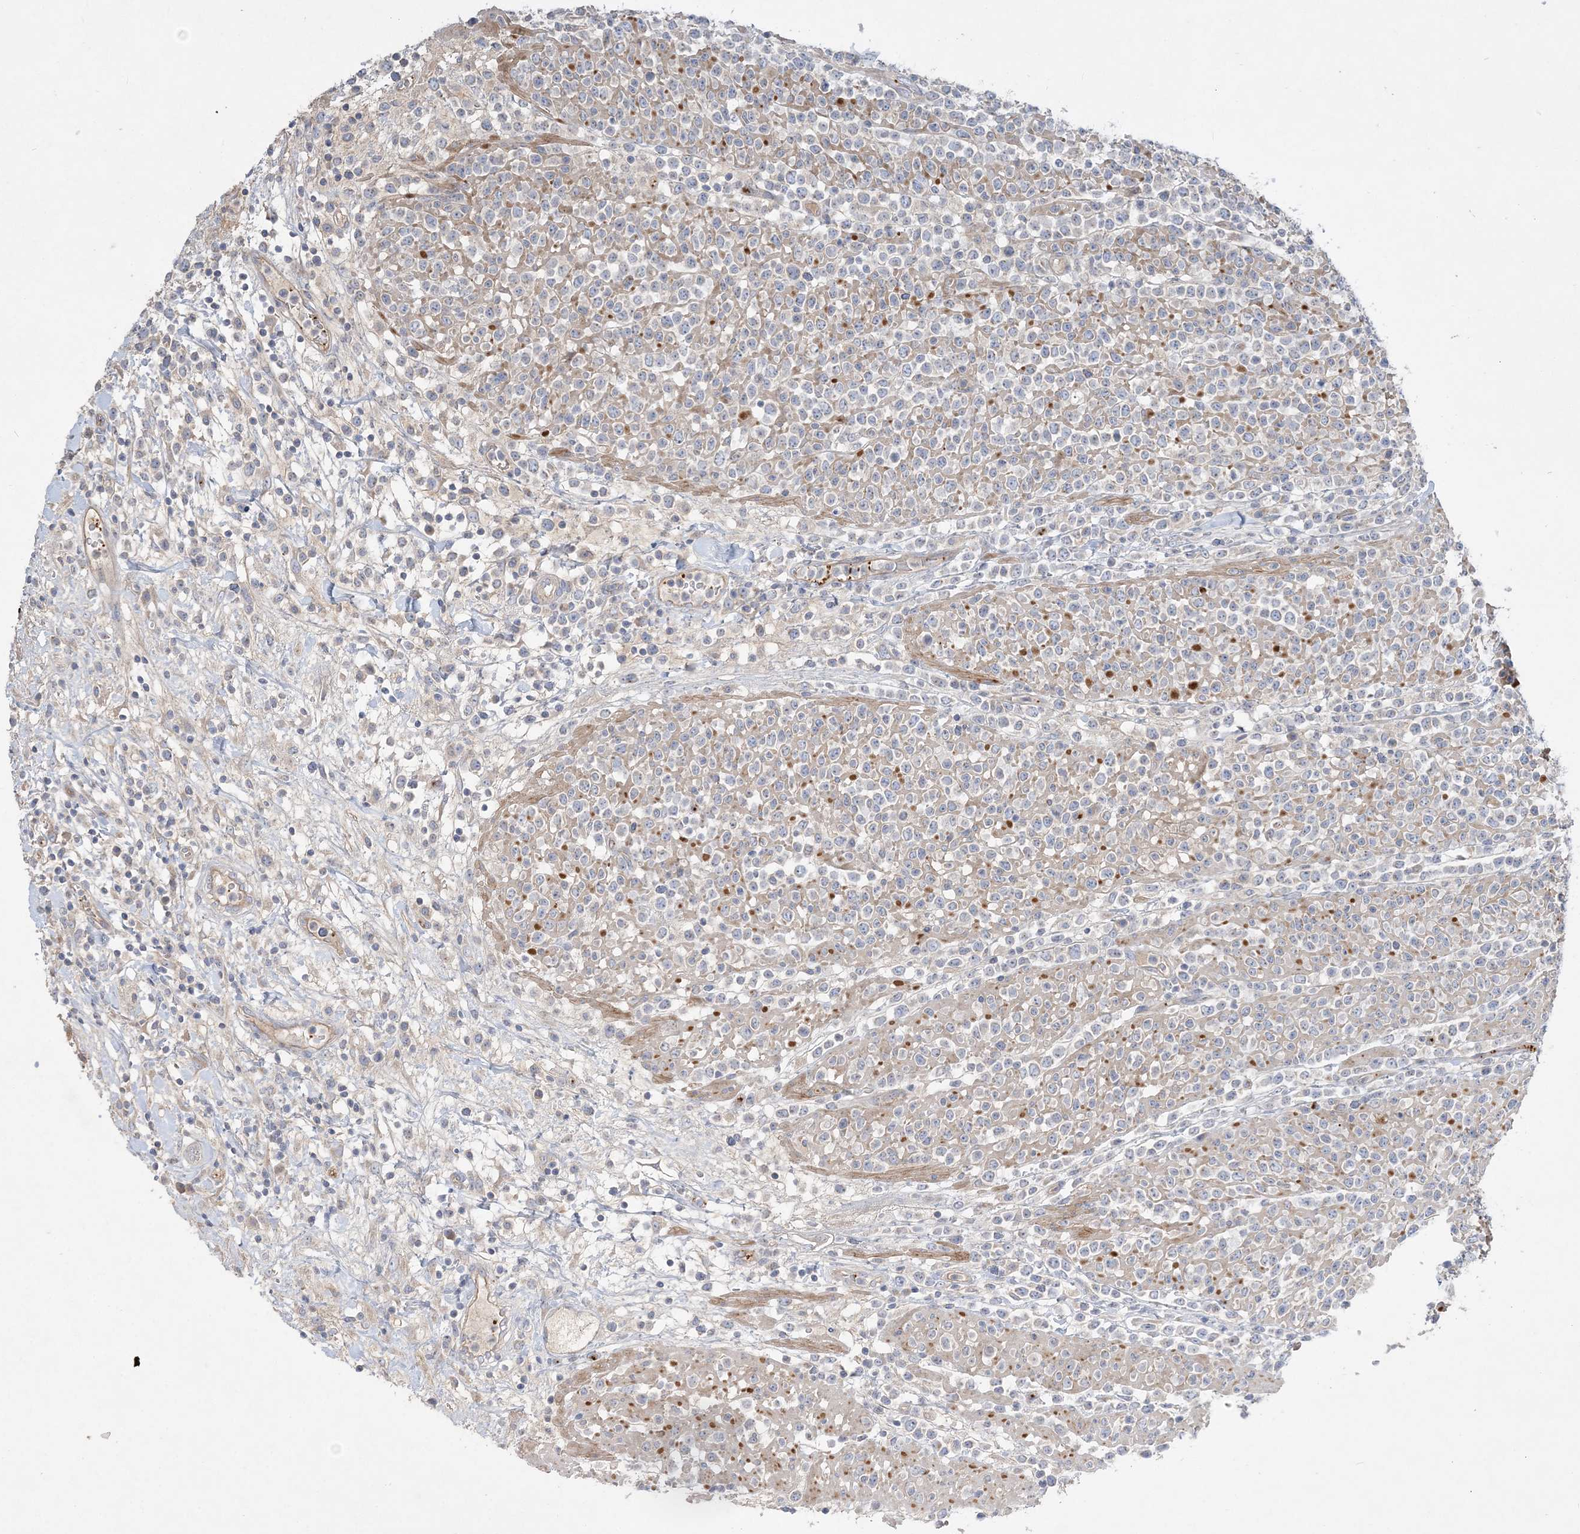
{"staining": {"intensity": "negative", "quantity": "none", "location": "none"}, "tissue": "lymphoma", "cell_type": "Tumor cells", "image_type": "cancer", "snomed": [{"axis": "morphology", "description": "Malignant lymphoma, non-Hodgkin's type, High grade"}, {"axis": "topography", "description": "Colon"}], "caption": "A micrograph of human malignant lymphoma, non-Hodgkin's type (high-grade) is negative for staining in tumor cells.", "gene": "ADCK2", "patient": {"sex": "female", "age": 53}}